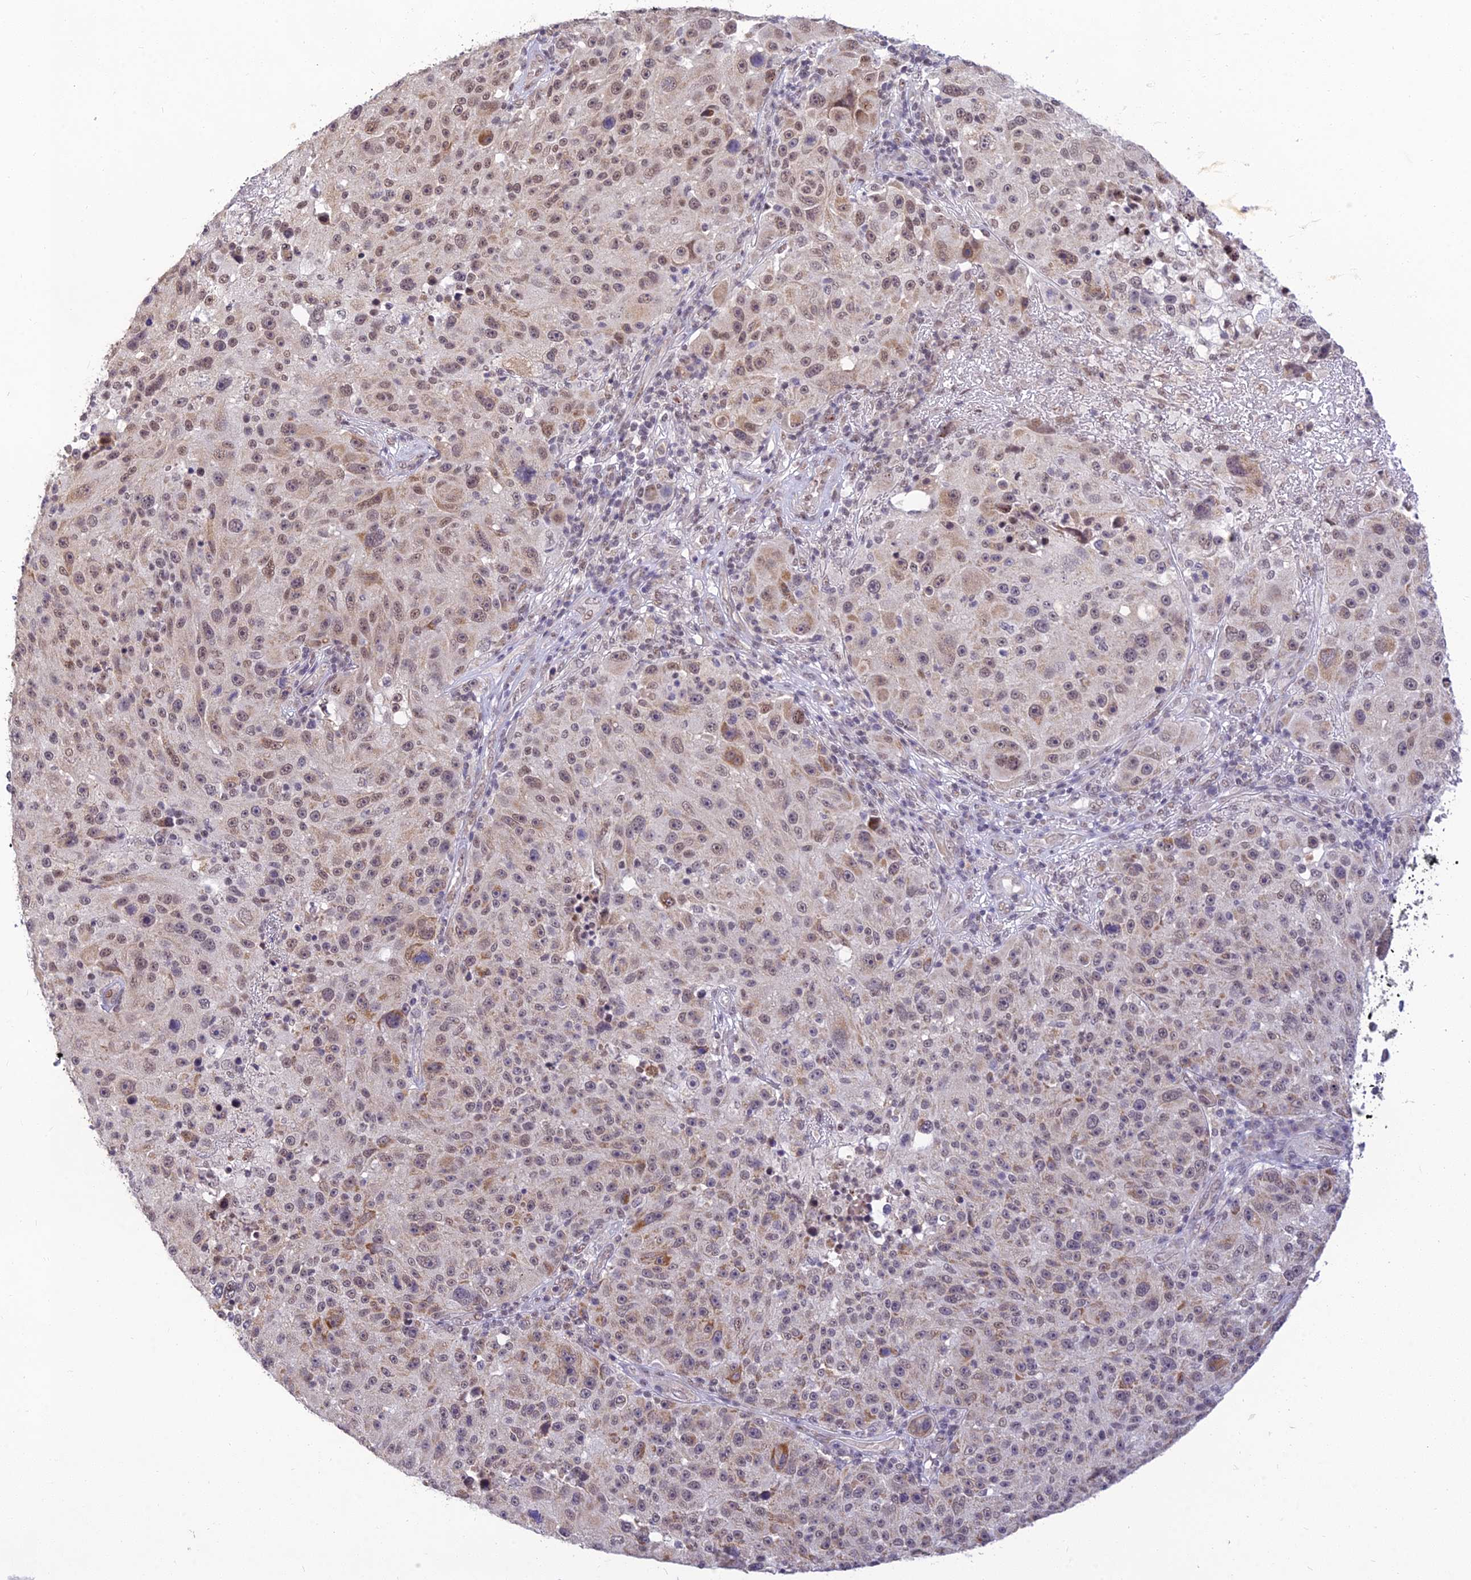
{"staining": {"intensity": "moderate", "quantity": "25%-75%", "location": "nuclear"}, "tissue": "melanoma", "cell_type": "Tumor cells", "image_type": "cancer", "snomed": [{"axis": "morphology", "description": "Malignant melanoma, NOS"}, {"axis": "topography", "description": "Skin"}], "caption": "IHC of human malignant melanoma shows medium levels of moderate nuclear positivity in about 25%-75% of tumor cells.", "gene": "MICOS13", "patient": {"sex": "male", "age": 53}}